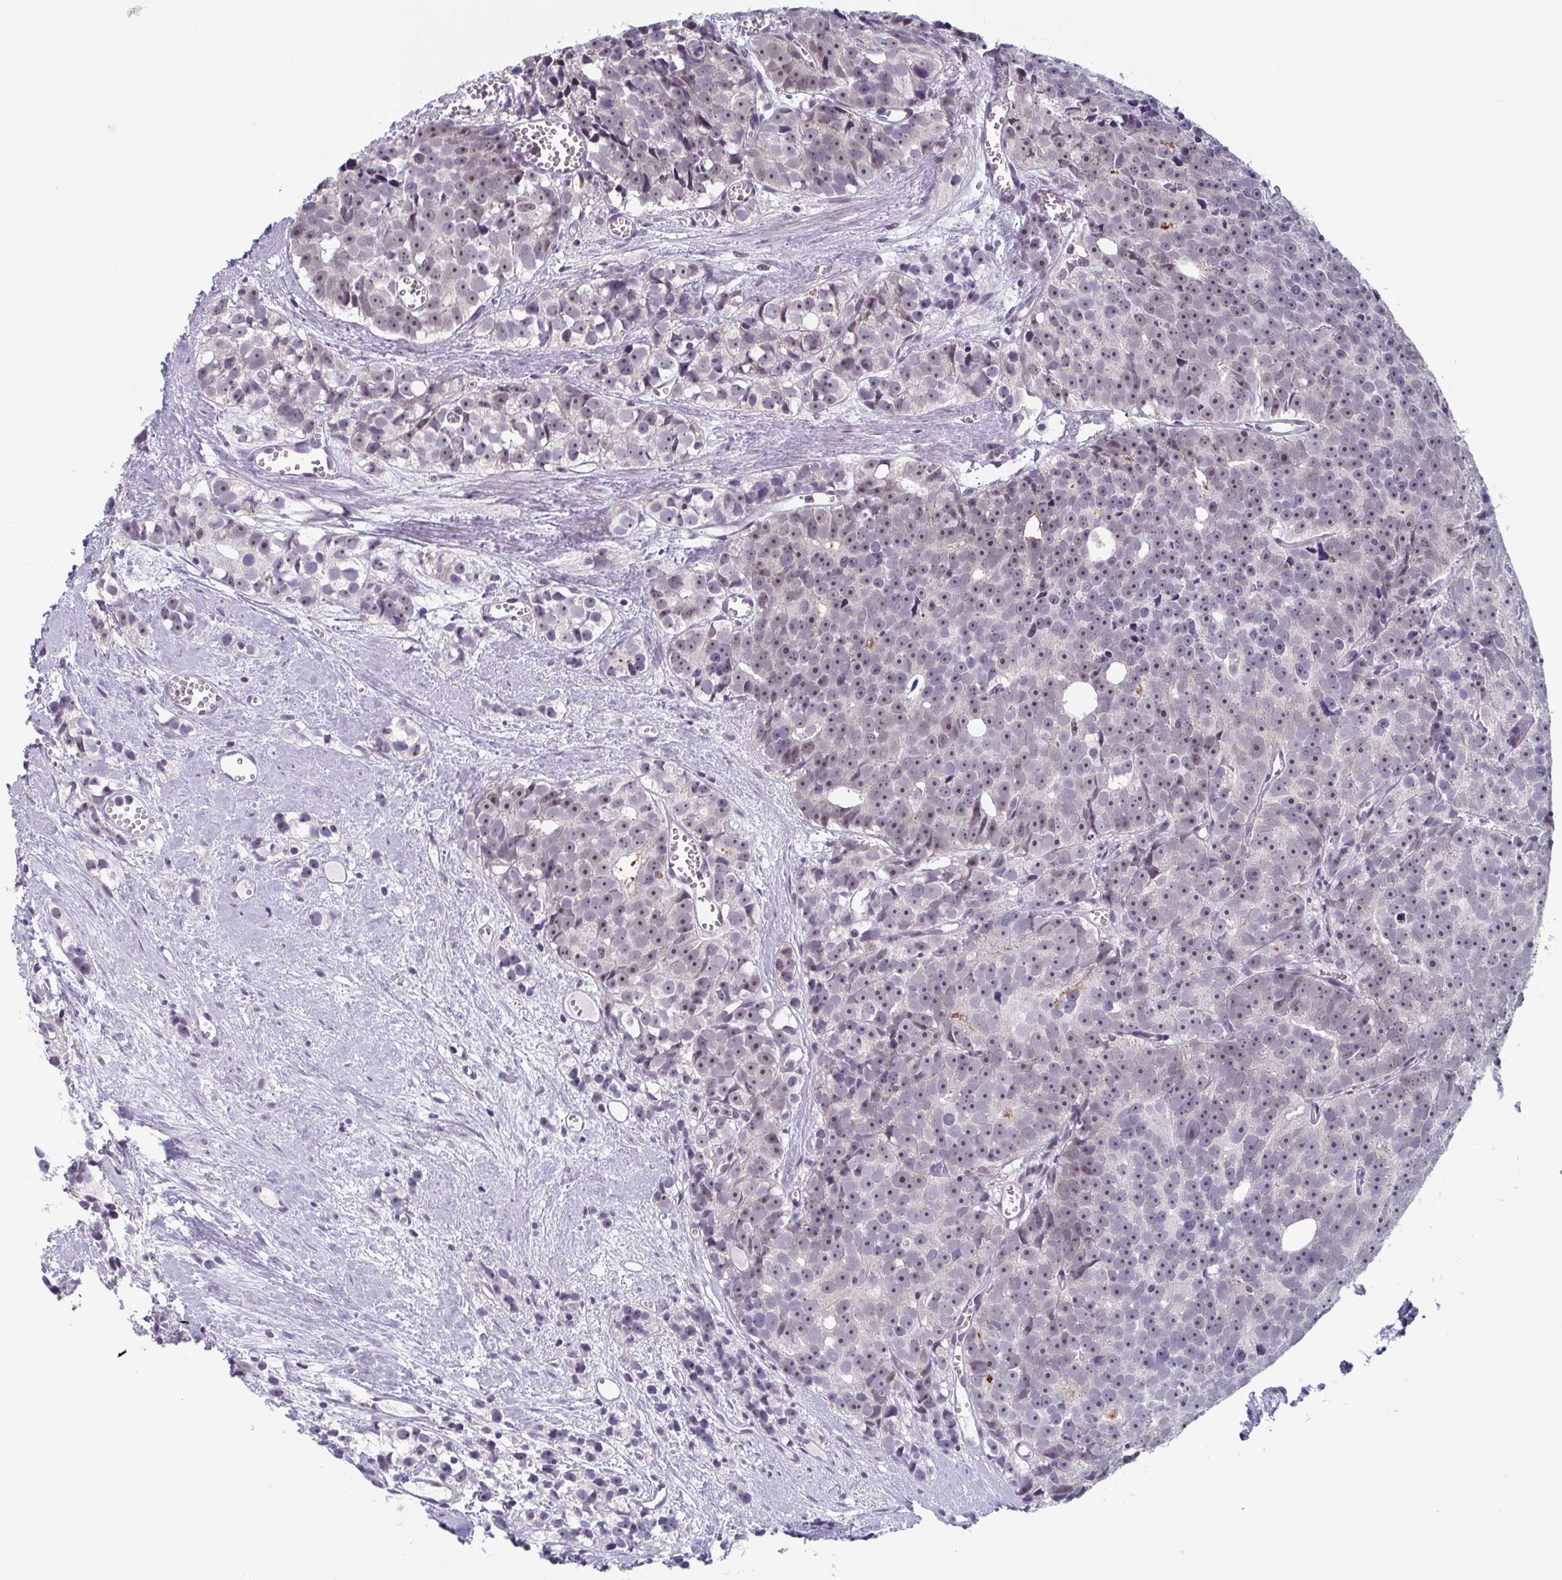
{"staining": {"intensity": "moderate", "quantity": "25%-75%", "location": "nuclear"}, "tissue": "prostate cancer", "cell_type": "Tumor cells", "image_type": "cancer", "snomed": [{"axis": "morphology", "description": "Adenocarcinoma, High grade"}, {"axis": "topography", "description": "Prostate"}], "caption": "DAB immunohistochemical staining of high-grade adenocarcinoma (prostate) shows moderate nuclear protein staining in about 25%-75% of tumor cells.", "gene": "EXOSC7", "patient": {"sex": "male", "age": 77}}